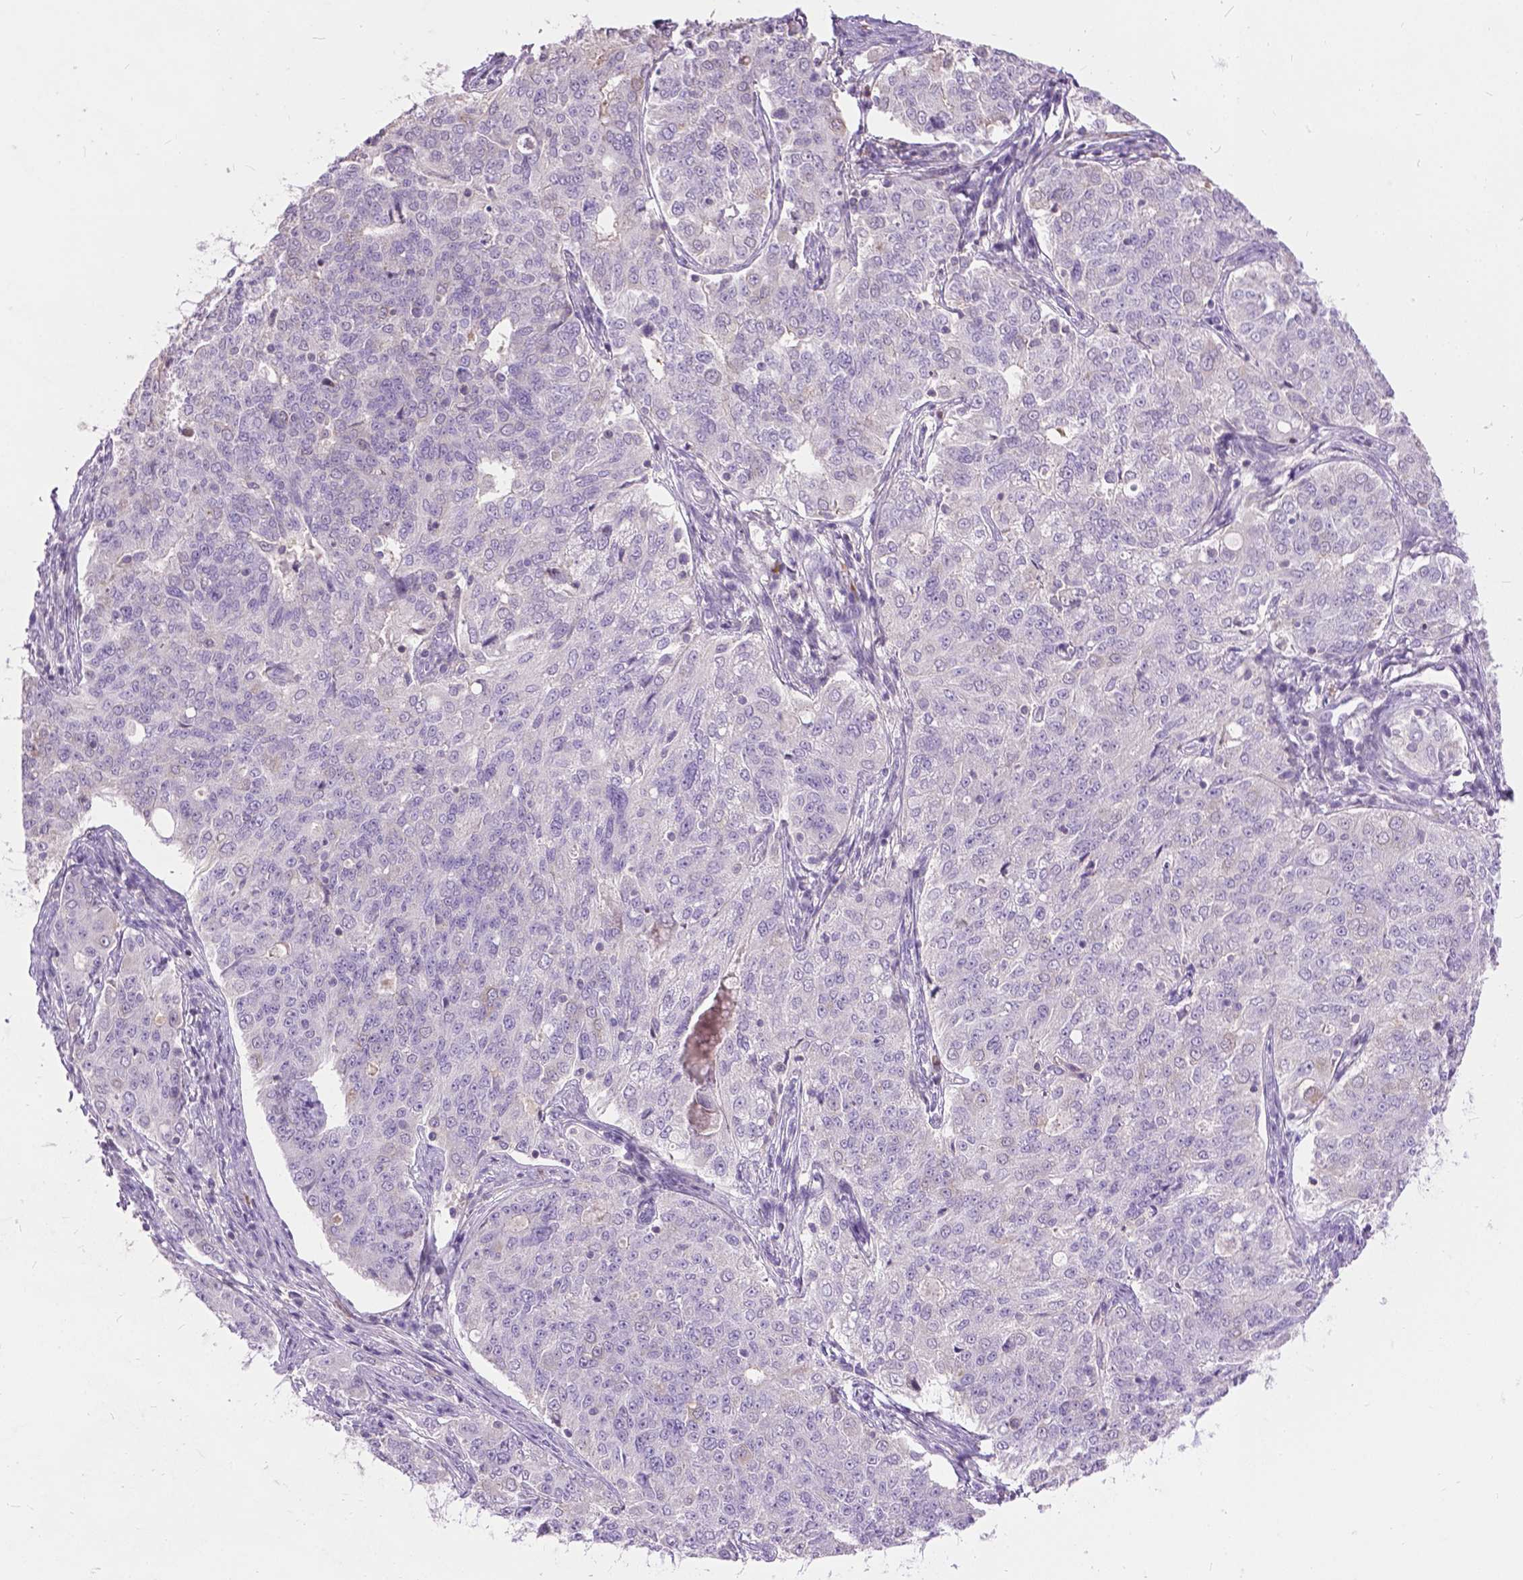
{"staining": {"intensity": "negative", "quantity": "none", "location": "none"}, "tissue": "endometrial cancer", "cell_type": "Tumor cells", "image_type": "cancer", "snomed": [{"axis": "morphology", "description": "Adenocarcinoma, NOS"}, {"axis": "topography", "description": "Endometrium"}], "caption": "The image reveals no significant staining in tumor cells of endometrial cancer (adenocarcinoma).", "gene": "JAK3", "patient": {"sex": "female", "age": 43}}